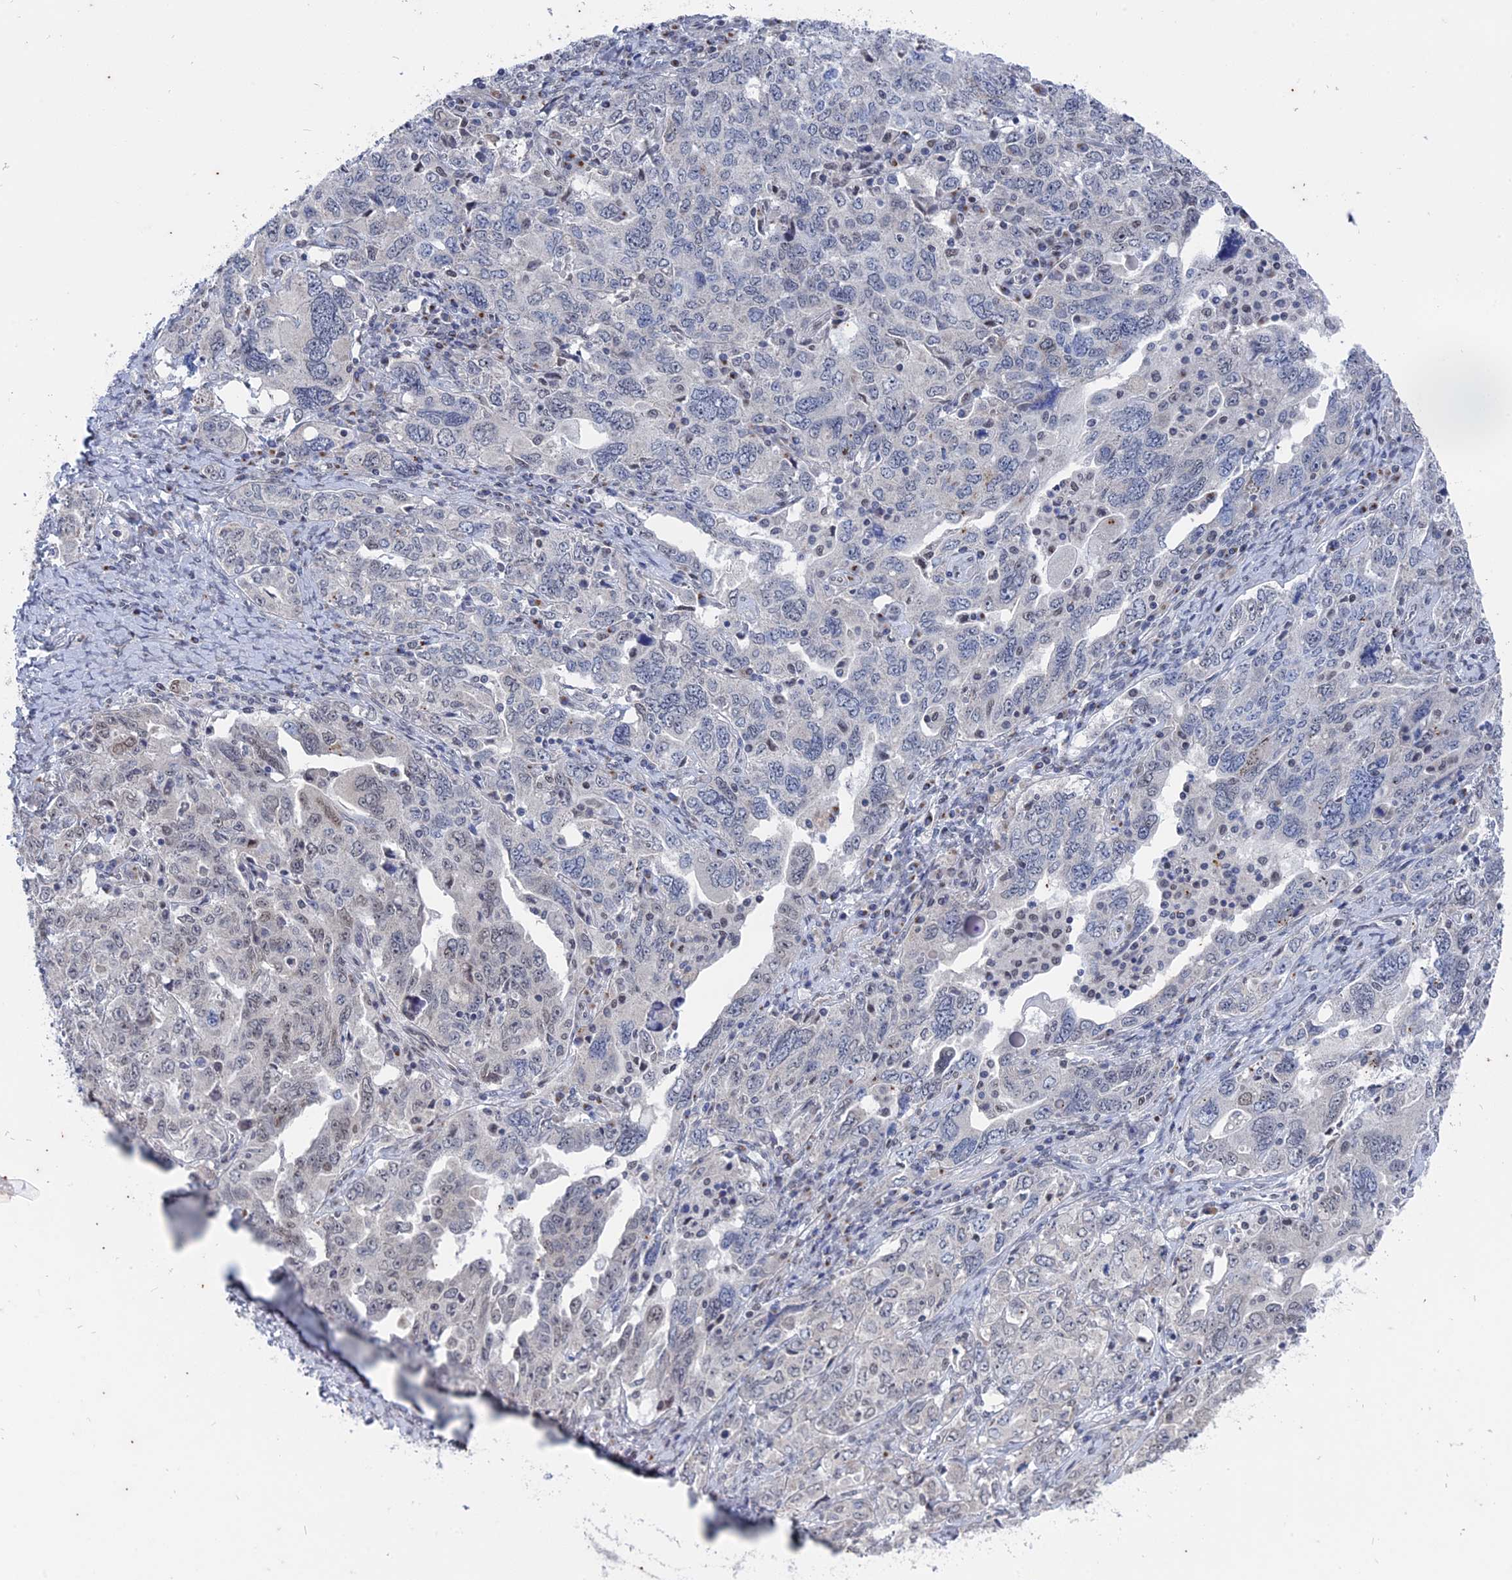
{"staining": {"intensity": "negative", "quantity": "none", "location": "none"}, "tissue": "ovarian cancer", "cell_type": "Tumor cells", "image_type": "cancer", "snomed": [{"axis": "morphology", "description": "Carcinoma, endometroid"}, {"axis": "topography", "description": "Ovary"}], "caption": "High power microscopy micrograph of an immunohistochemistry image of ovarian cancer, revealing no significant positivity in tumor cells. (Brightfield microscopy of DAB immunohistochemistry (IHC) at high magnification).", "gene": "MTRF1", "patient": {"sex": "female", "age": 62}}